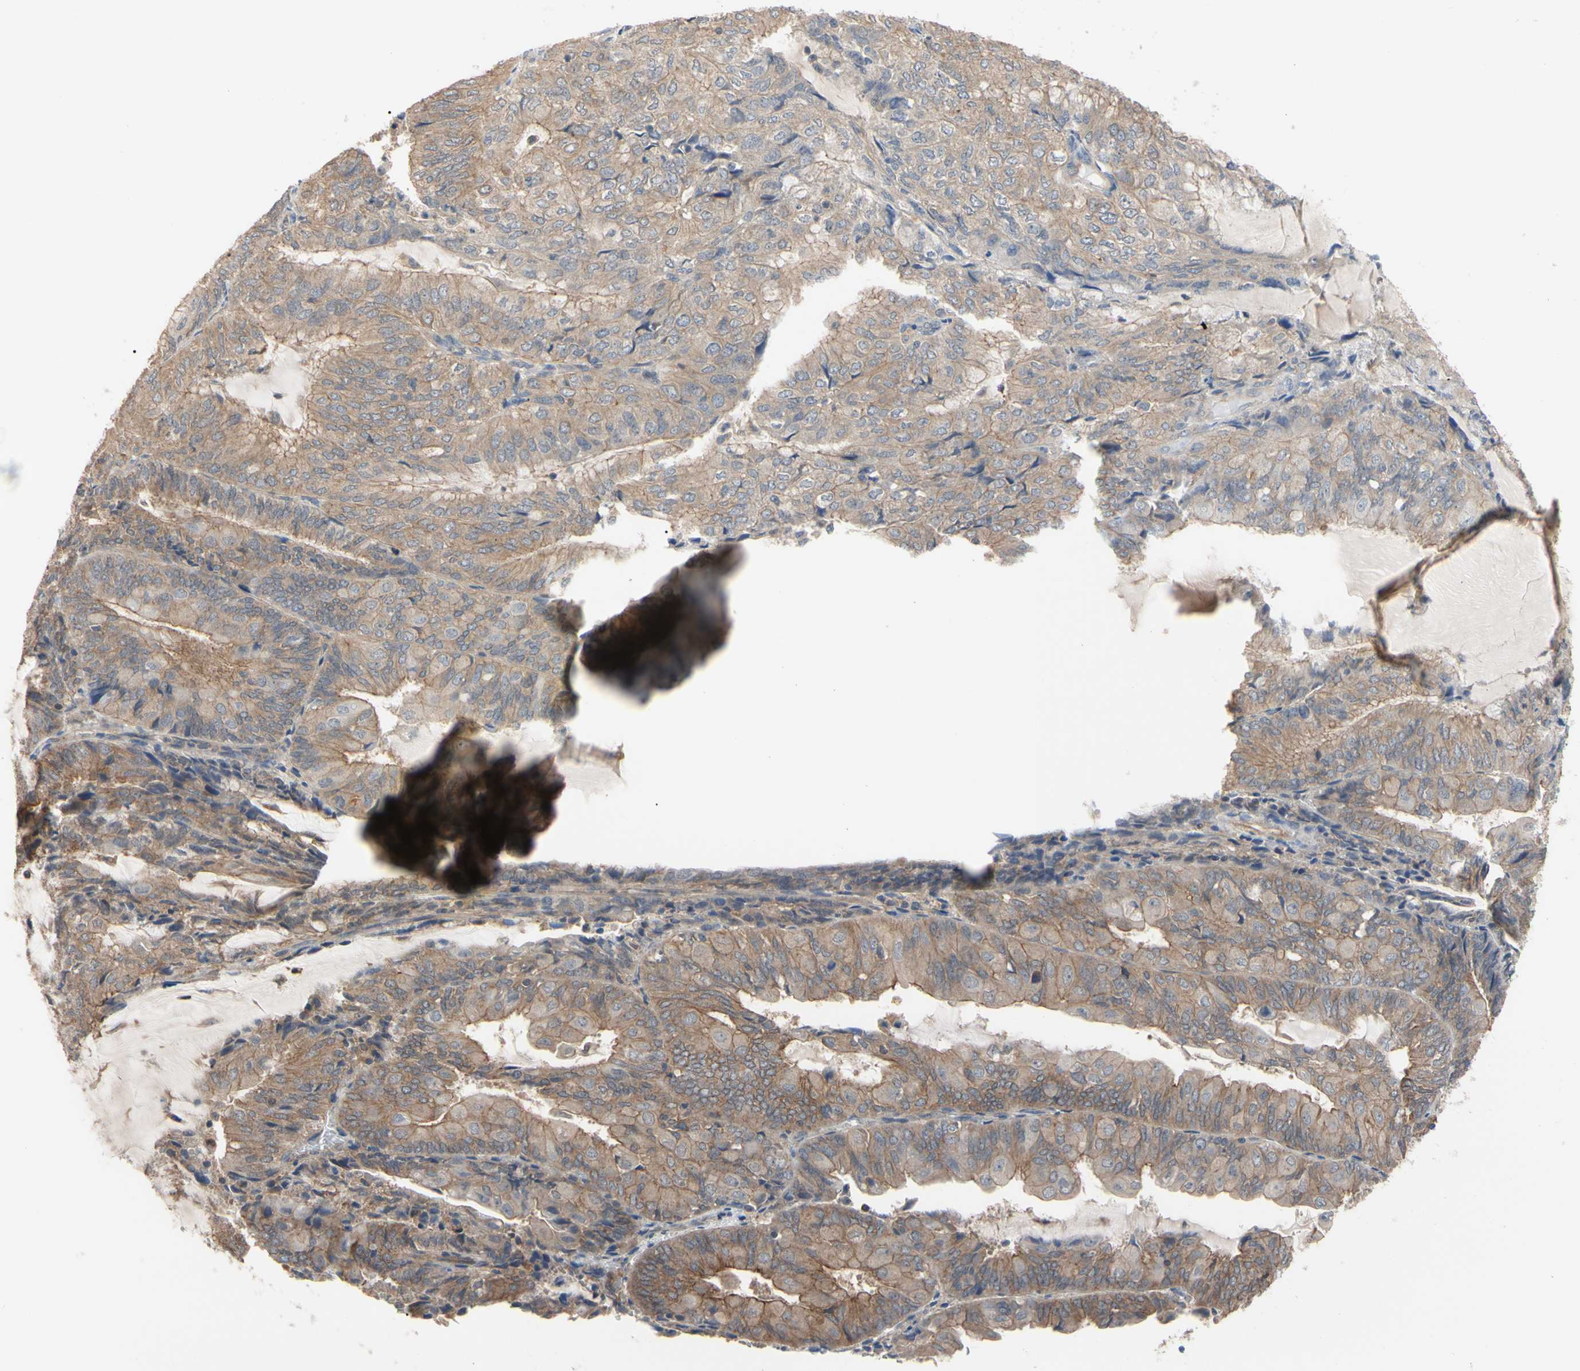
{"staining": {"intensity": "moderate", "quantity": ">75%", "location": "cytoplasmic/membranous"}, "tissue": "endometrial cancer", "cell_type": "Tumor cells", "image_type": "cancer", "snomed": [{"axis": "morphology", "description": "Adenocarcinoma, NOS"}, {"axis": "topography", "description": "Endometrium"}], "caption": "Immunohistochemical staining of human endometrial adenocarcinoma exhibits medium levels of moderate cytoplasmic/membranous expression in approximately >75% of tumor cells.", "gene": "DPP8", "patient": {"sex": "female", "age": 81}}